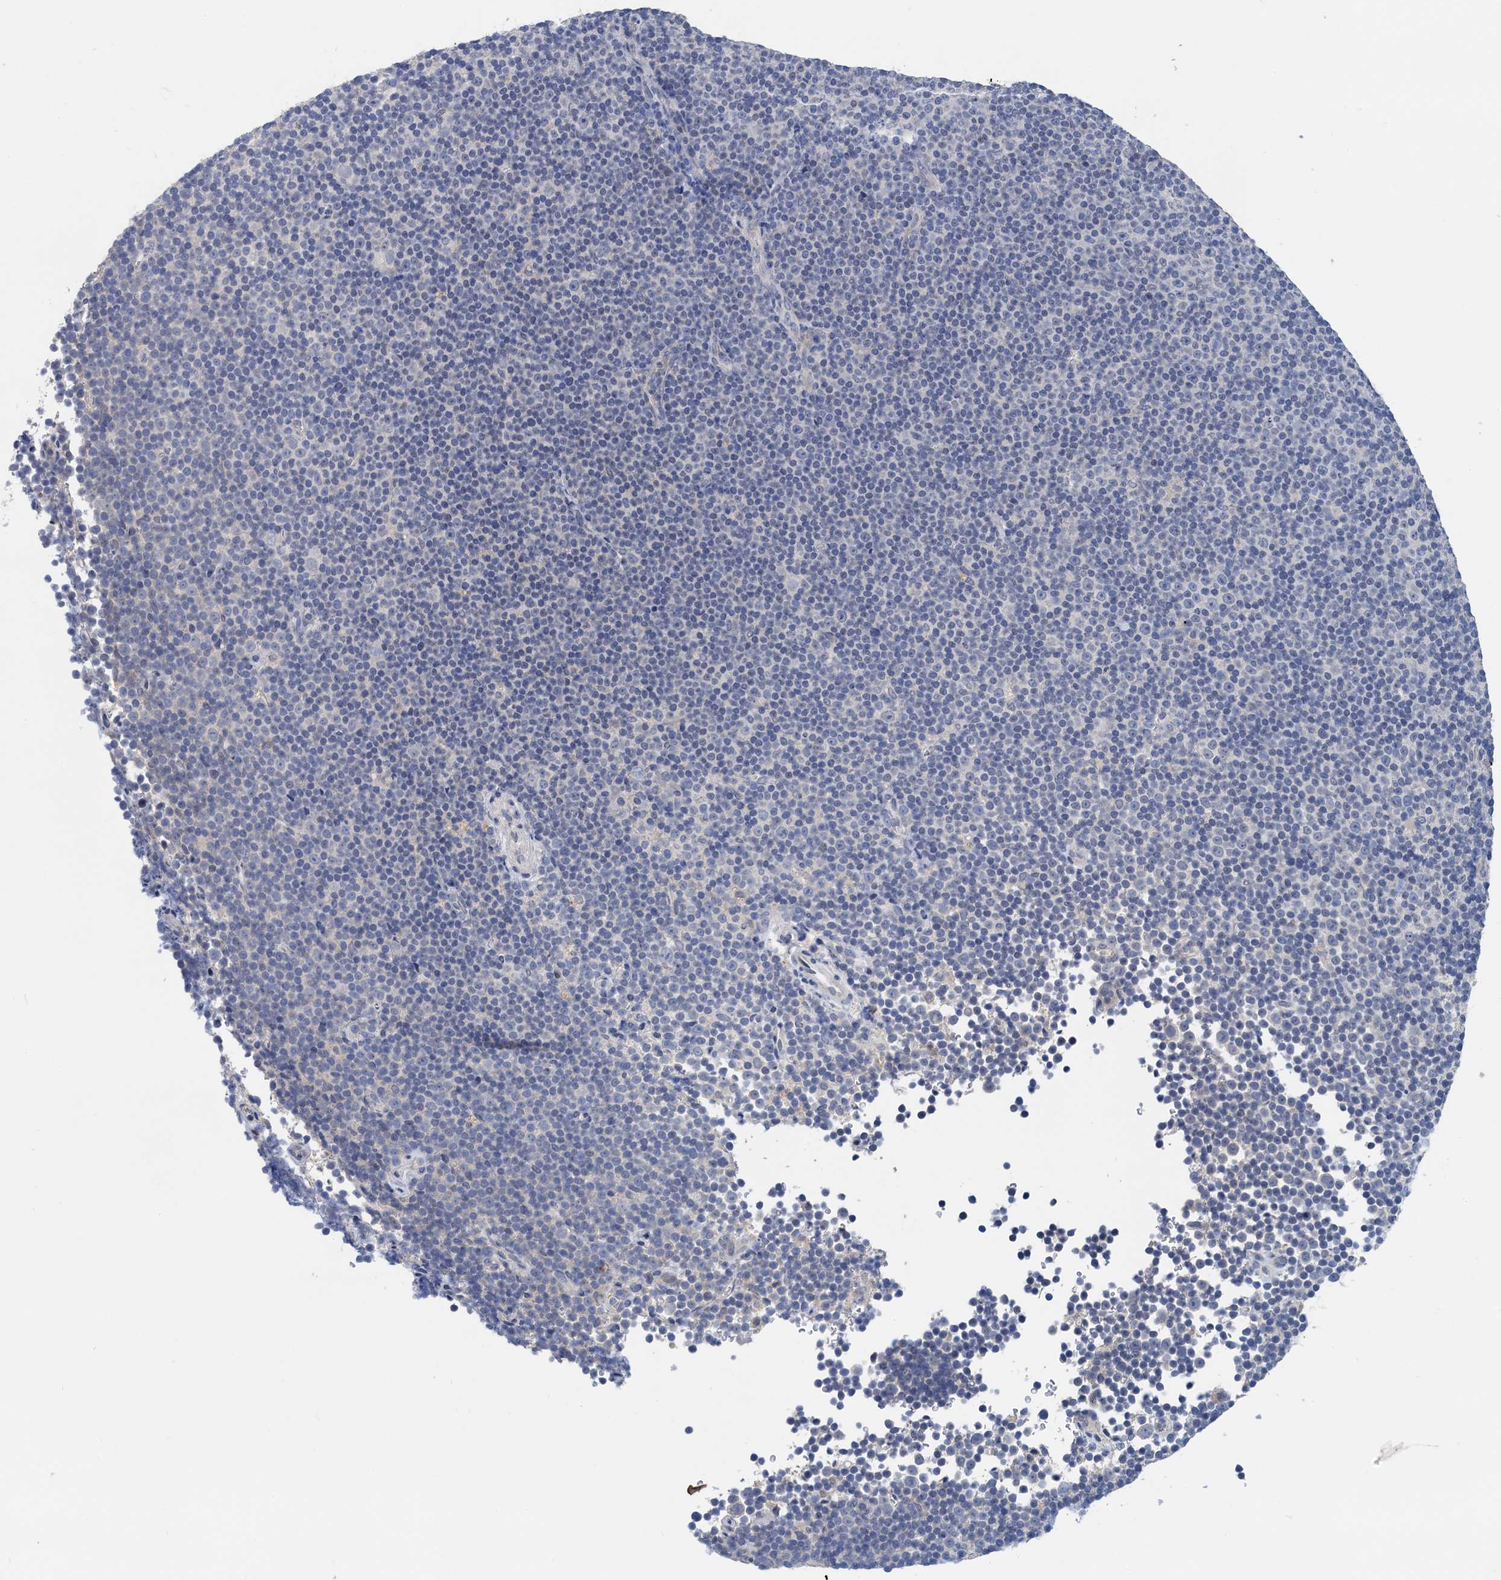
{"staining": {"intensity": "negative", "quantity": "none", "location": "none"}, "tissue": "lymphoma", "cell_type": "Tumor cells", "image_type": "cancer", "snomed": [{"axis": "morphology", "description": "Malignant lymphoma, non-Hodgkin's type, Low grade"}, {"axis": "topography", "description": "Lymph node"}], "caption": "Micrograph shows no significant protein staining in tumor cells of lymphoma.", "gene": "TMEM39B", "patient": {"sex": "female", "age": 67}}